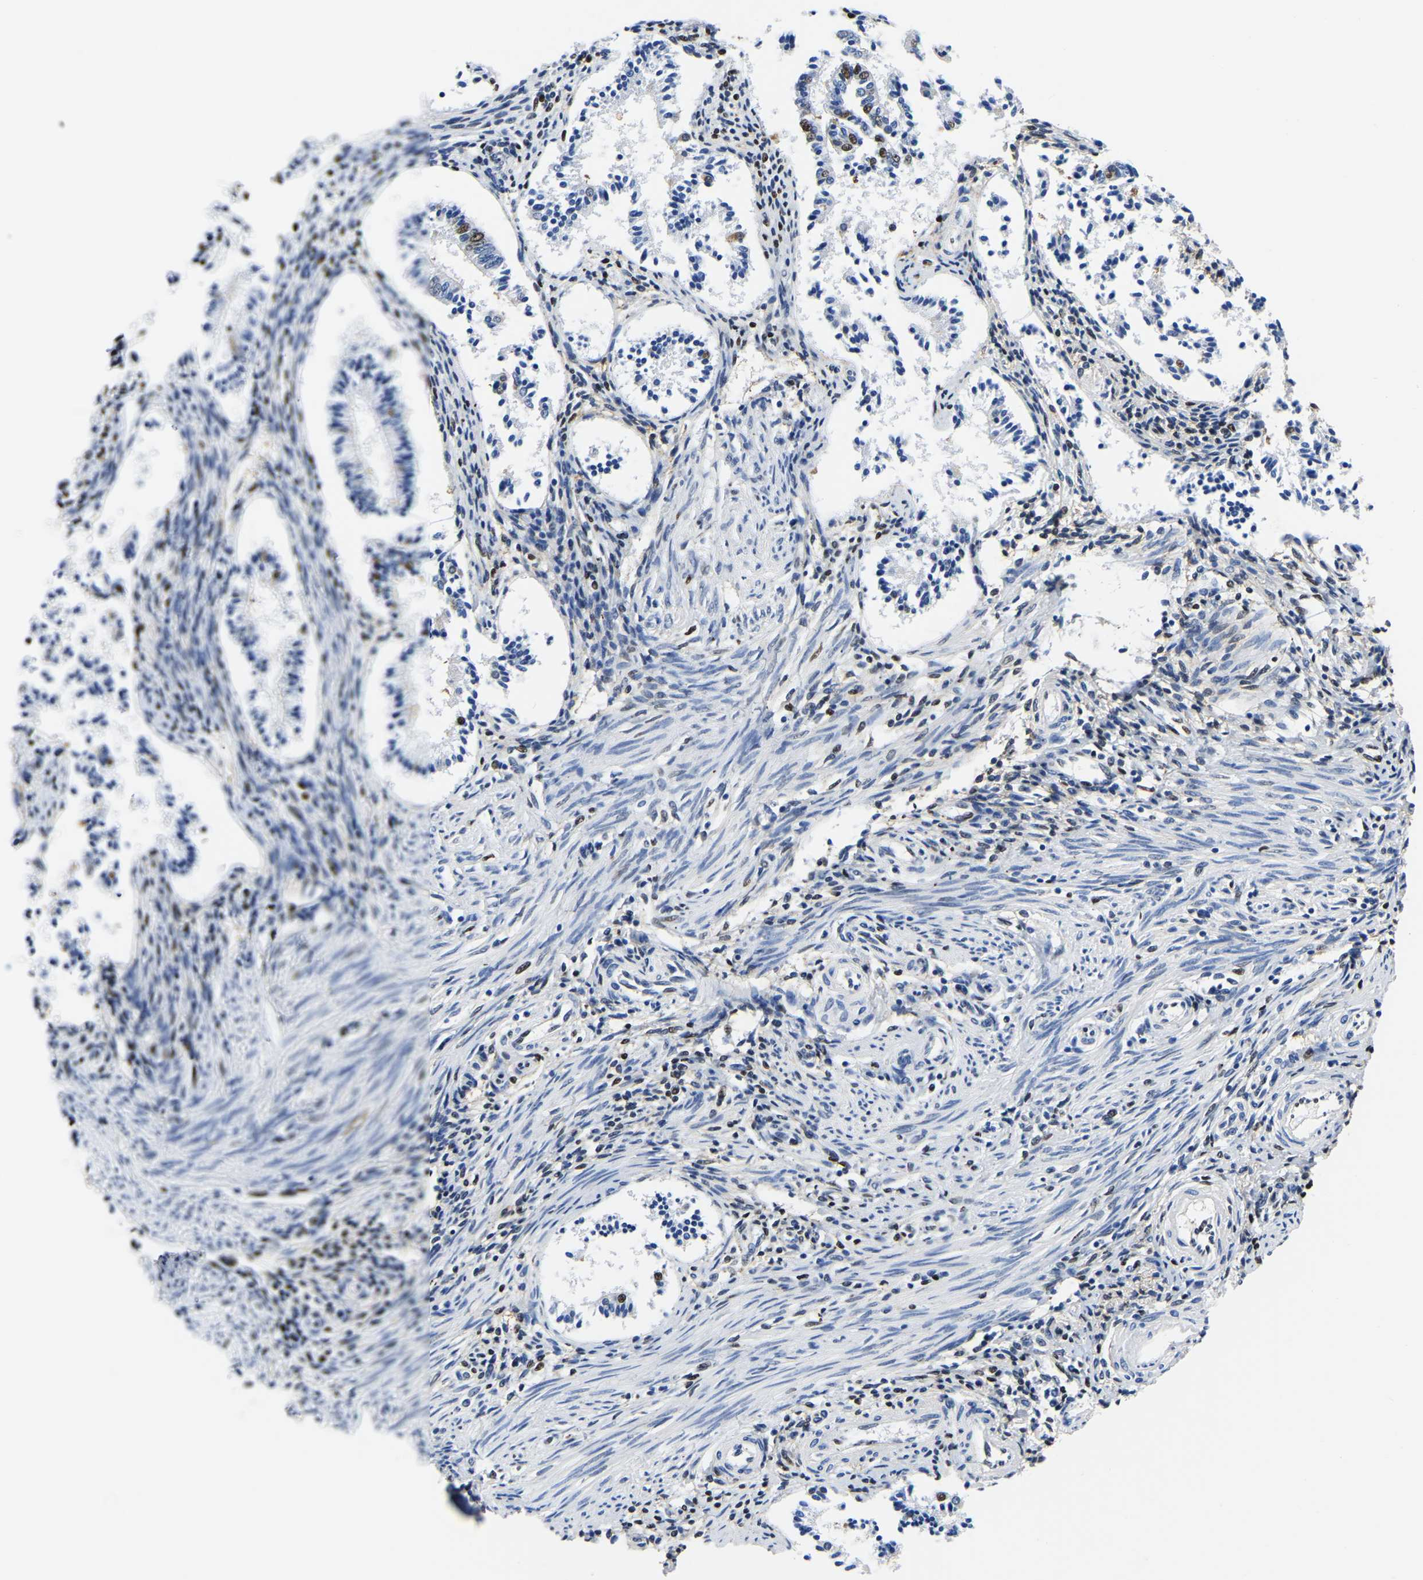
{"staining": {"intensity": "moderate", "quantity": "<25%", "location": "nuclear"}, "tissue": "endometrium", "cell_type": "Cells in endometrial stroma", "image_type": "normal", "snomed": [{"axis": "morphology", "description": "Normal tissue, NOS"}, {"axis": "topography", "description": "Endometrium"}], "caption": "Endometrium stained with IHC exhibits moderate nuclear expression in approximately <25% of cells in endometrial stroma.", "gene": "UBA1", "patient": {"sex": "female", "age": 42}}